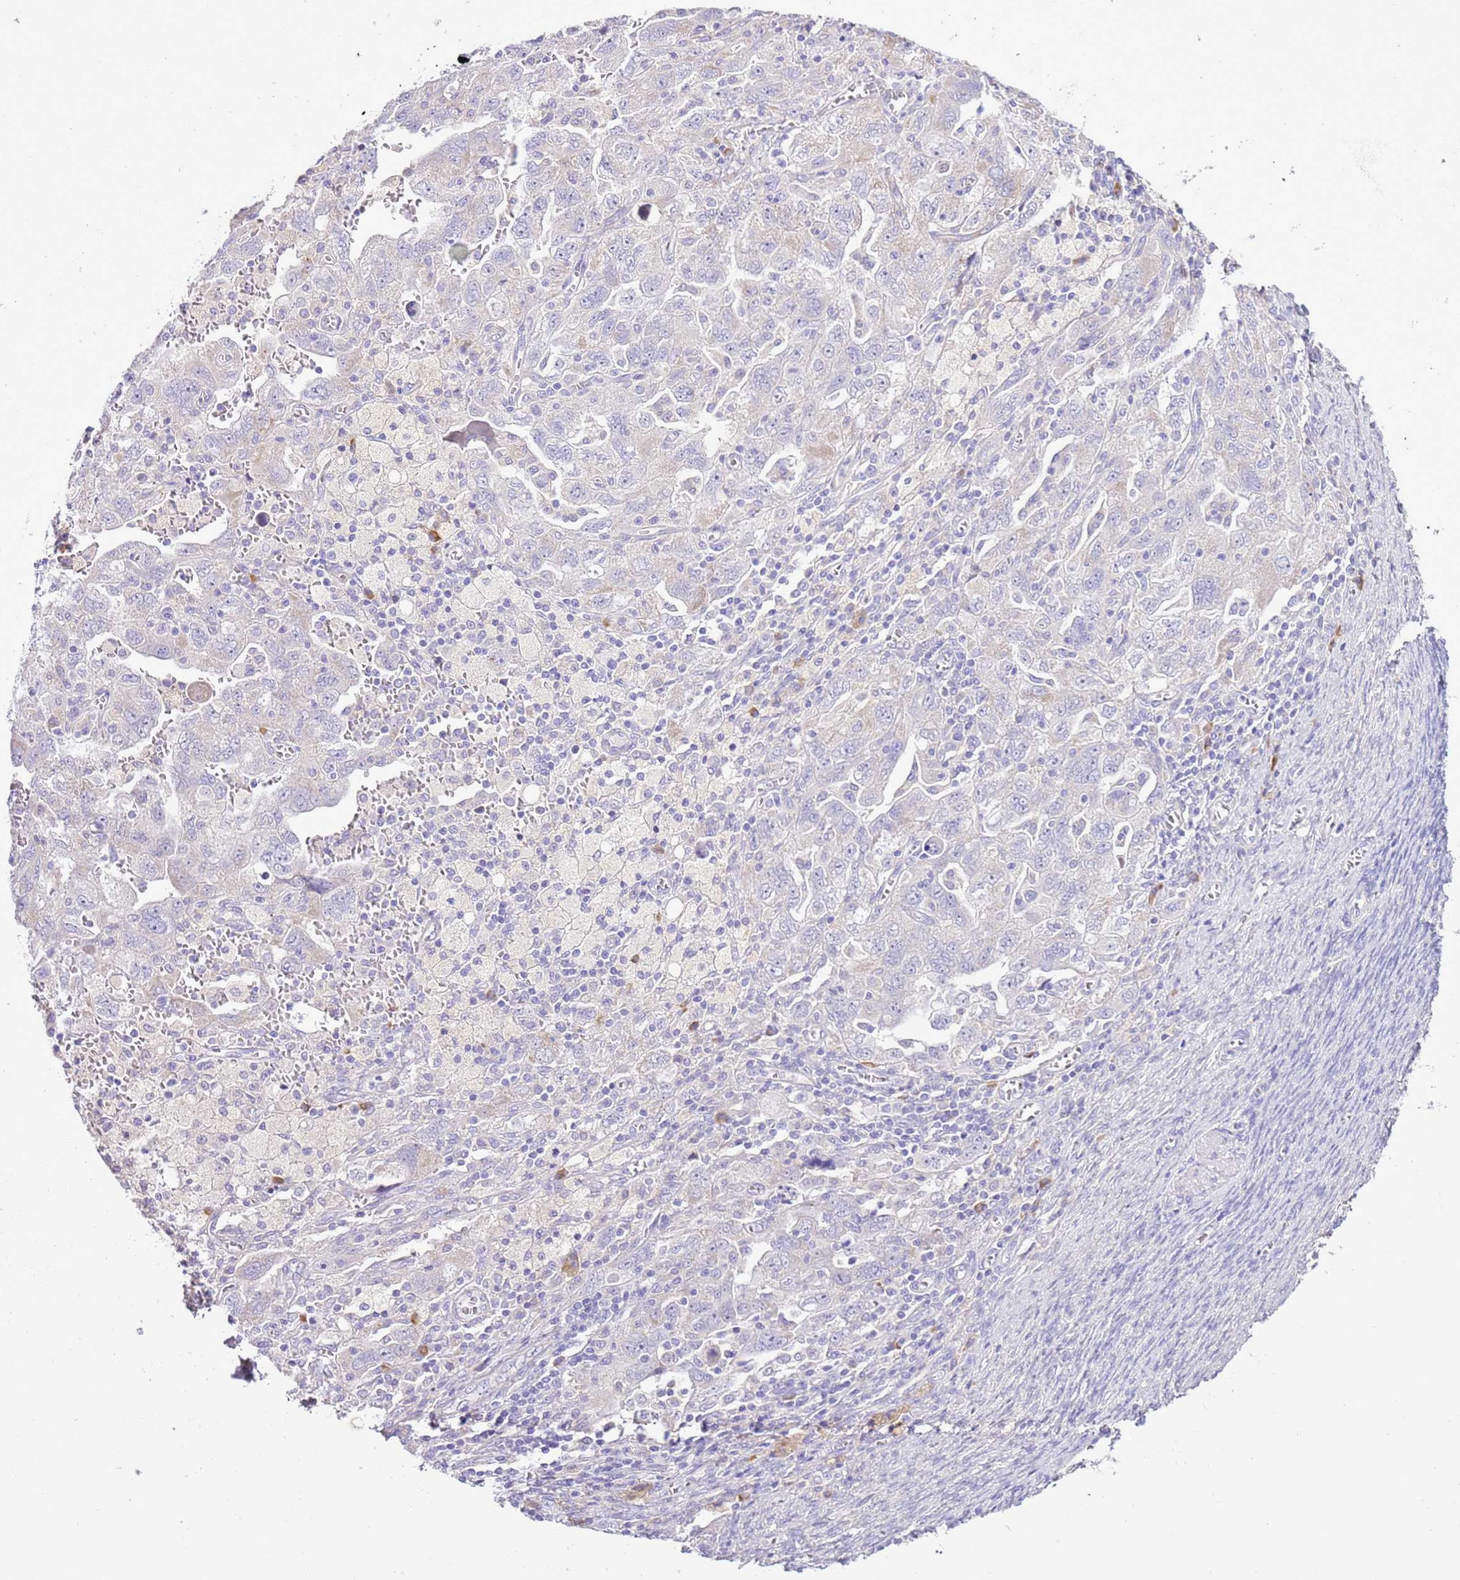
{"staining": {"intensity": "negative", "quantity": "none", "location": "none"}, "tissue": "ovarian cancer", "cell_type": "Tumor cells", "image_type": "cancer", "snomed": [{"axis": "morphology", "description": "Carcinoma, NOS"}, {"axis": "morphology", "description": "Cystadenocarcinoma, serous, NOS"}, {"axis": "topography", "description": "Ovary"}], "caption": "Tumor cells are negative for brown protein staining in ovarian carcinoma.", "gene": "AAR2", "patient": {"sex": "female", "age": 69}}